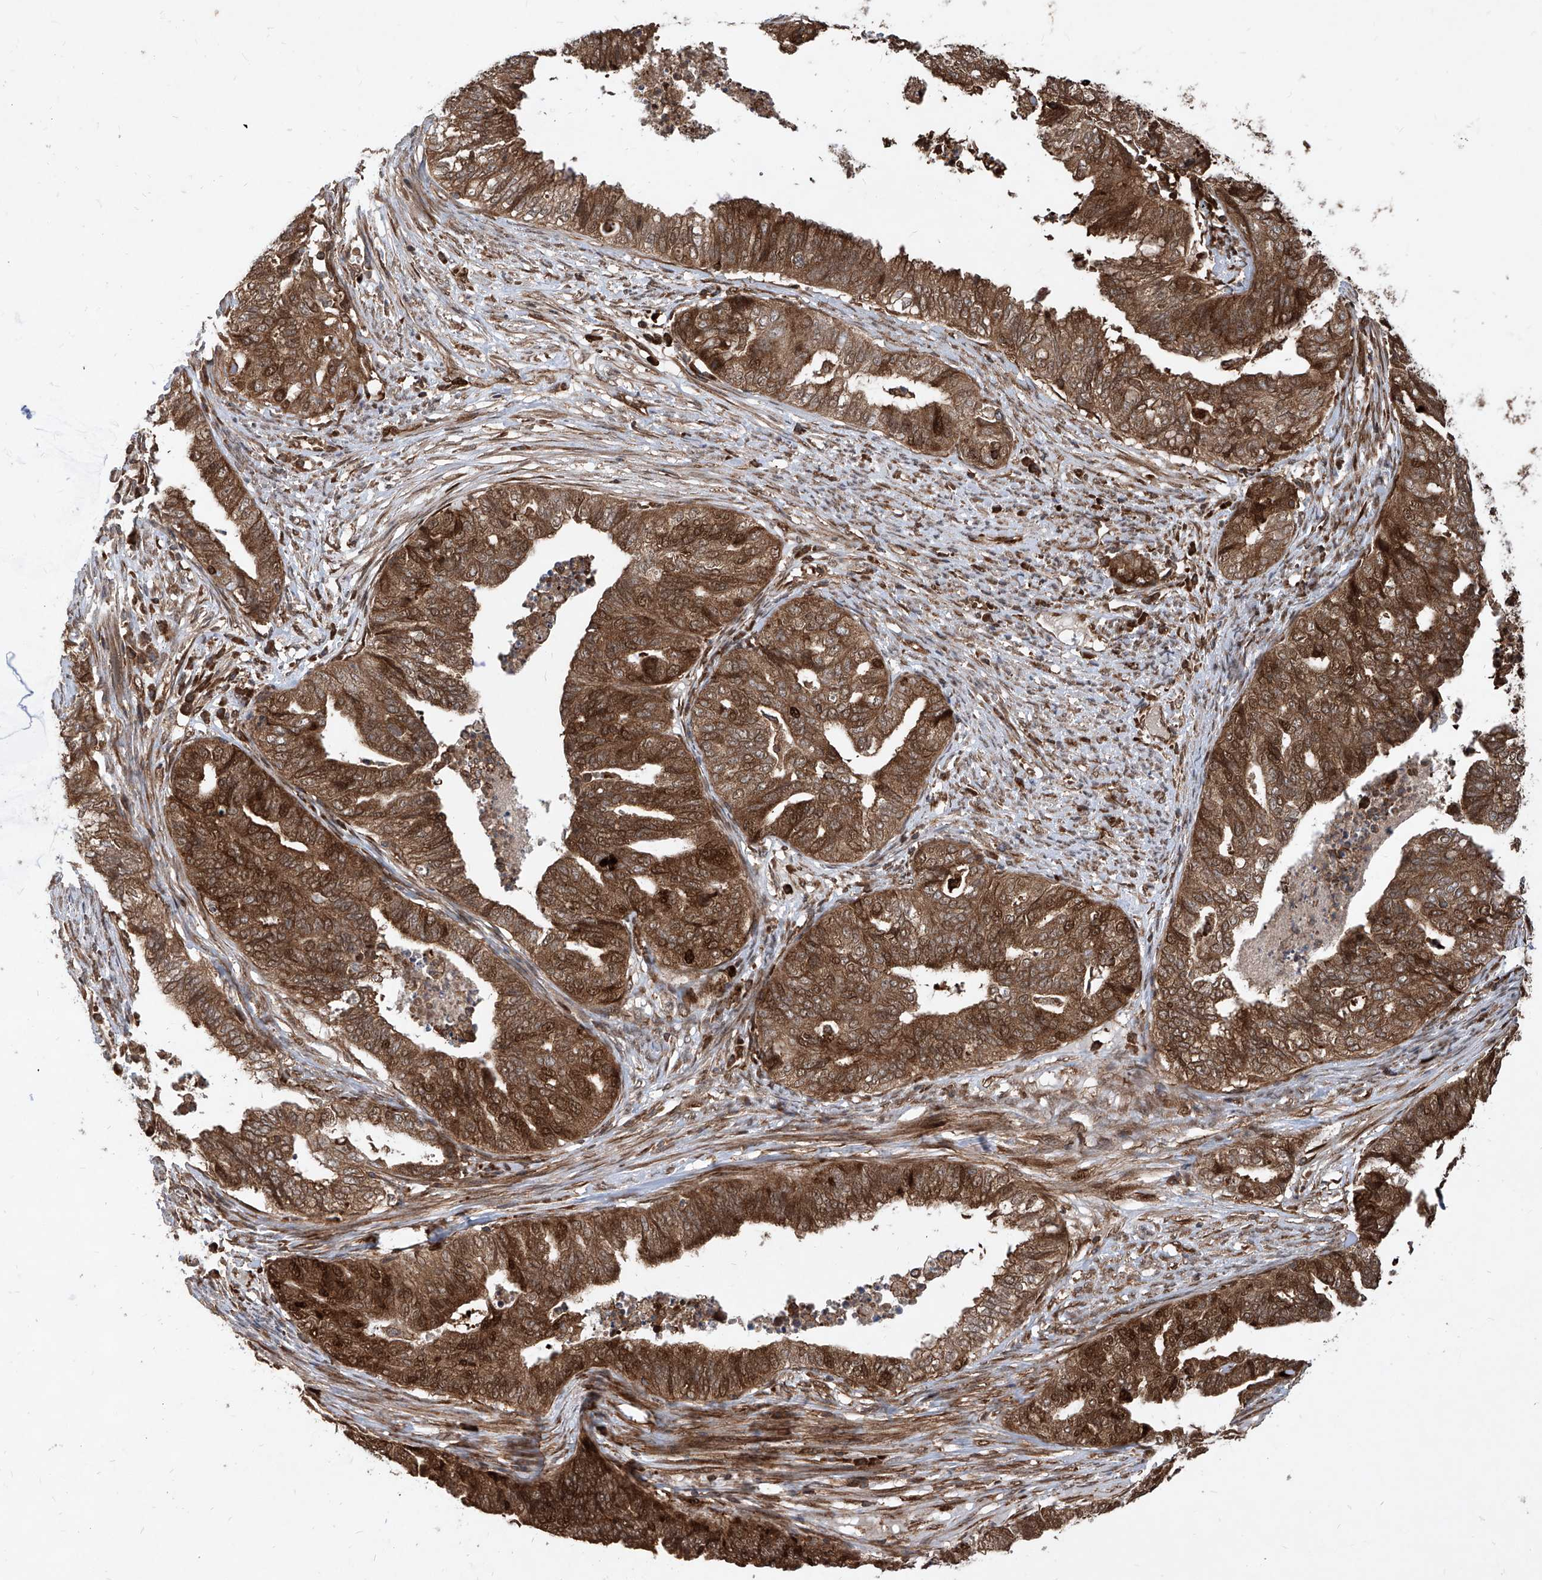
{"staining": {"intensity": "strong", "quantity": ">75%", "location": "cytoplasmic/membranous,nuclear"}, "tissue": "endometrial cancer", "cell_type": "Tumor cells", "image_type": "cancer", "snomed": [{"axis": "morphology", "description": "Adenocarcinoma, NOS"}, {"axis": "topography", "description": "Endometrium"}], "caption": "Endometrial cancer stained with immunohistochemistry reveals strong cytoplasmic/membranous and nuclear staining in about >75% of tumor cells. (Stains: DAB in brown, nuclei in blue, Microscopy: brightfield microscopy at high magnification).", "gene": "MAGED2", "patient": {"sex": "female", "age": 79}}